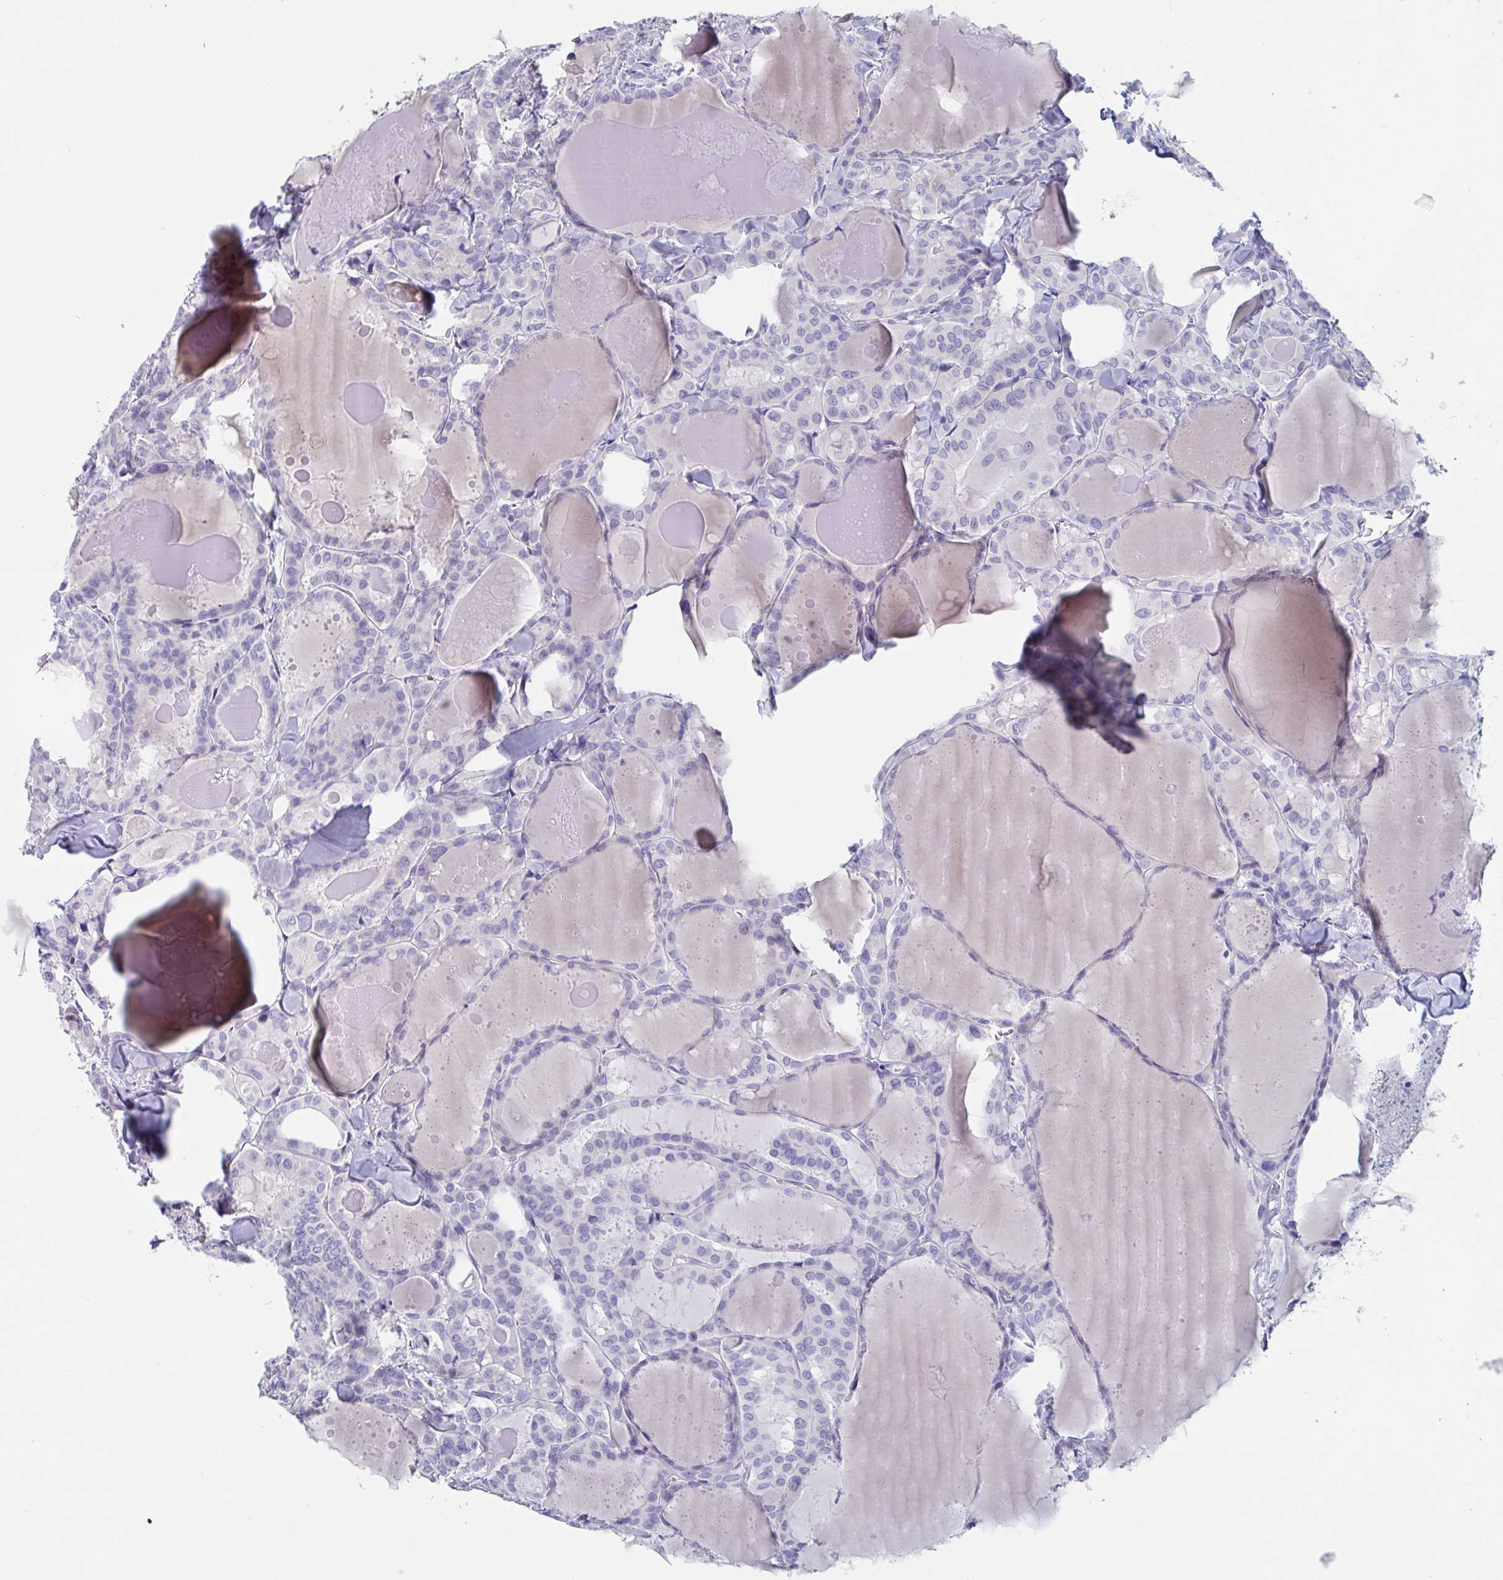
{"staining": {"intensity": "negative", "quantity": "none", "location": "none"}, "tissue": "thyroid cancer", "cell_type": "Tumor cells", "image_type": "cancer", "snomed": [{"axis": "morphology", "description": "Papillary adenocarcinoma, NOS"}, {"axis": "topography", "description": "Thyroid gland"}], "caption": "The immunohistochemistry photomicrograph has no significant staining in tumor cells of thyroid papillary adenocarcinoma tissue.", "gene": "DPEP3", "patient": {"sex": "male", "age": 87}}